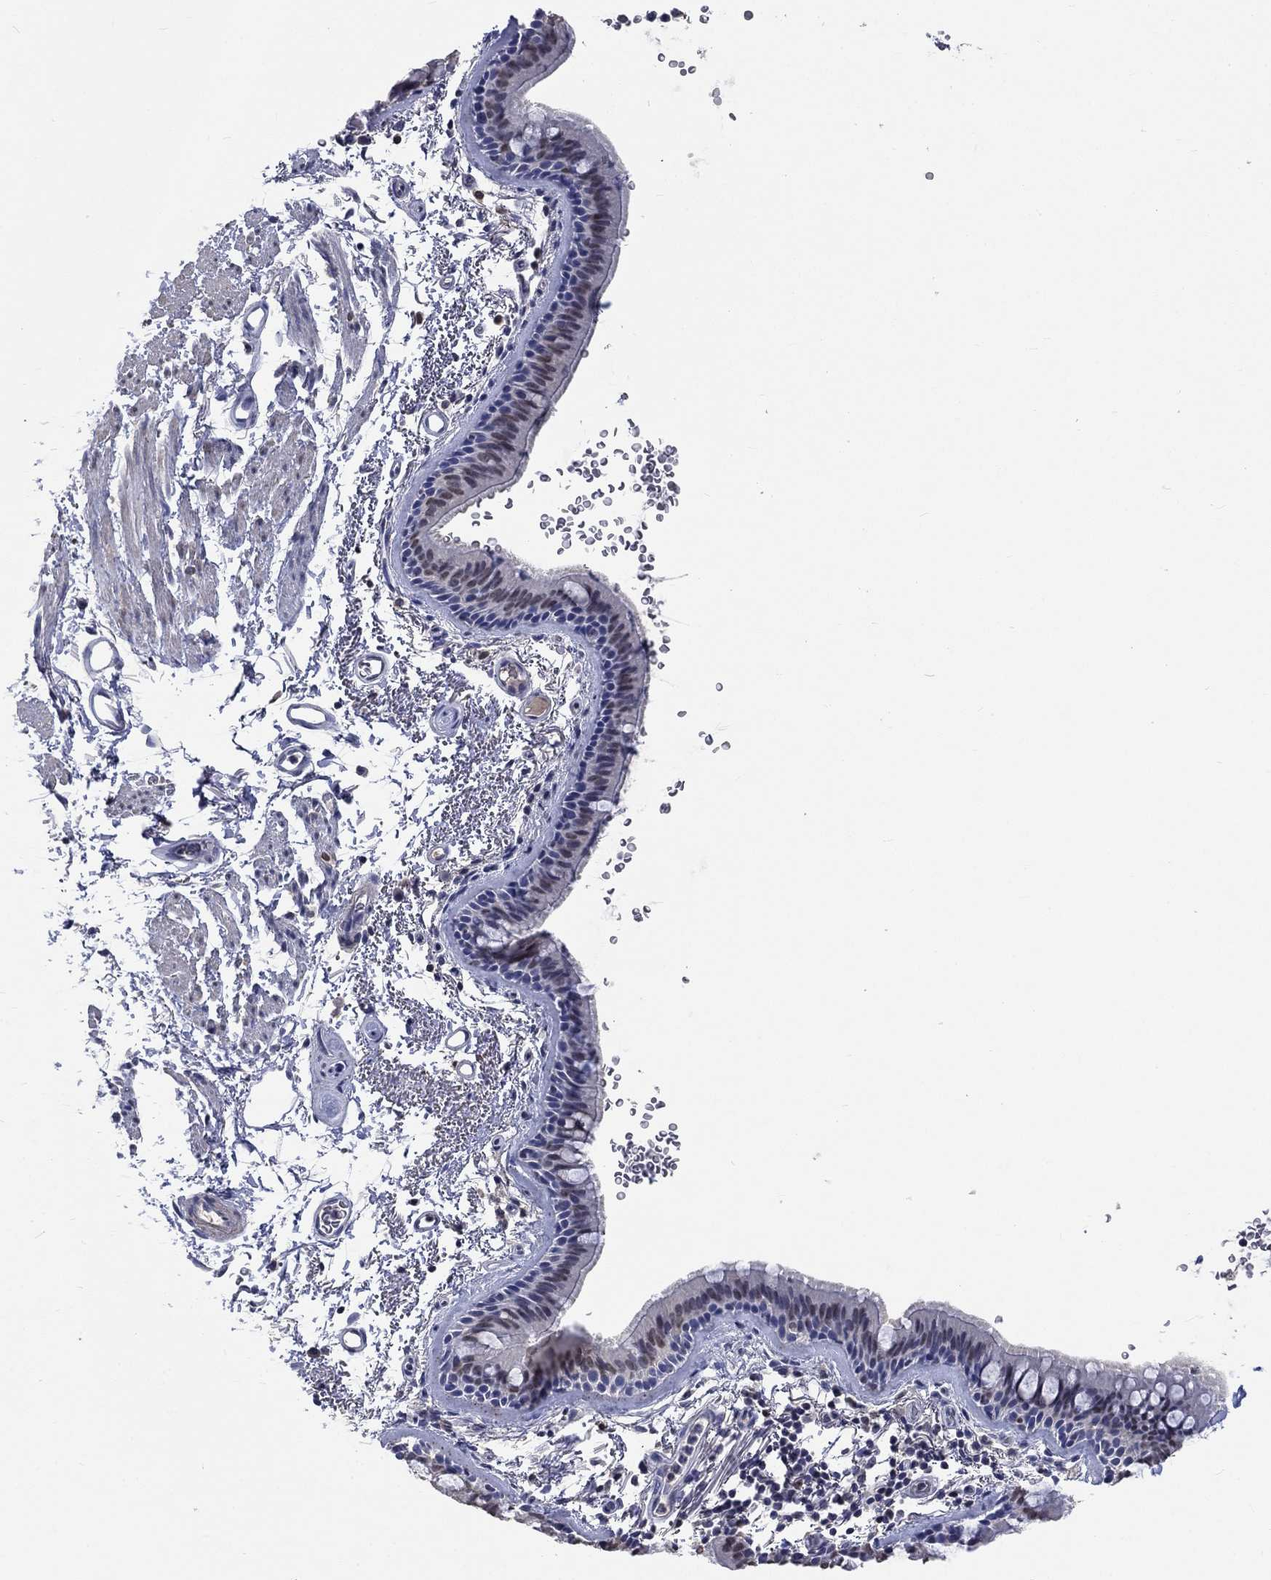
{"staining": {"intensity": "weak", "quantity": "25%-75%", "location": "nuclear"}, "tissue": "bronchus", "cell_type": "Respiratory epithelial cells", "image_type": "normal", "snomed": [{"axis": "morphology", "description": "Normal tissue, NOS"}, {"axis": "topography", "description": "Lymph node"}, {"axis": "topography", "description": "Bronchus"}], "caption": "This histopathology image shows normal bronchus stained with IHC to label a protein in brown. The nuclear of respiratory epithelial cells show weak positivity for the protein. Nuclei are counter-stained blue.", "gene": "ZBTB18", "patient": {"sex": "female", "age": 70}}